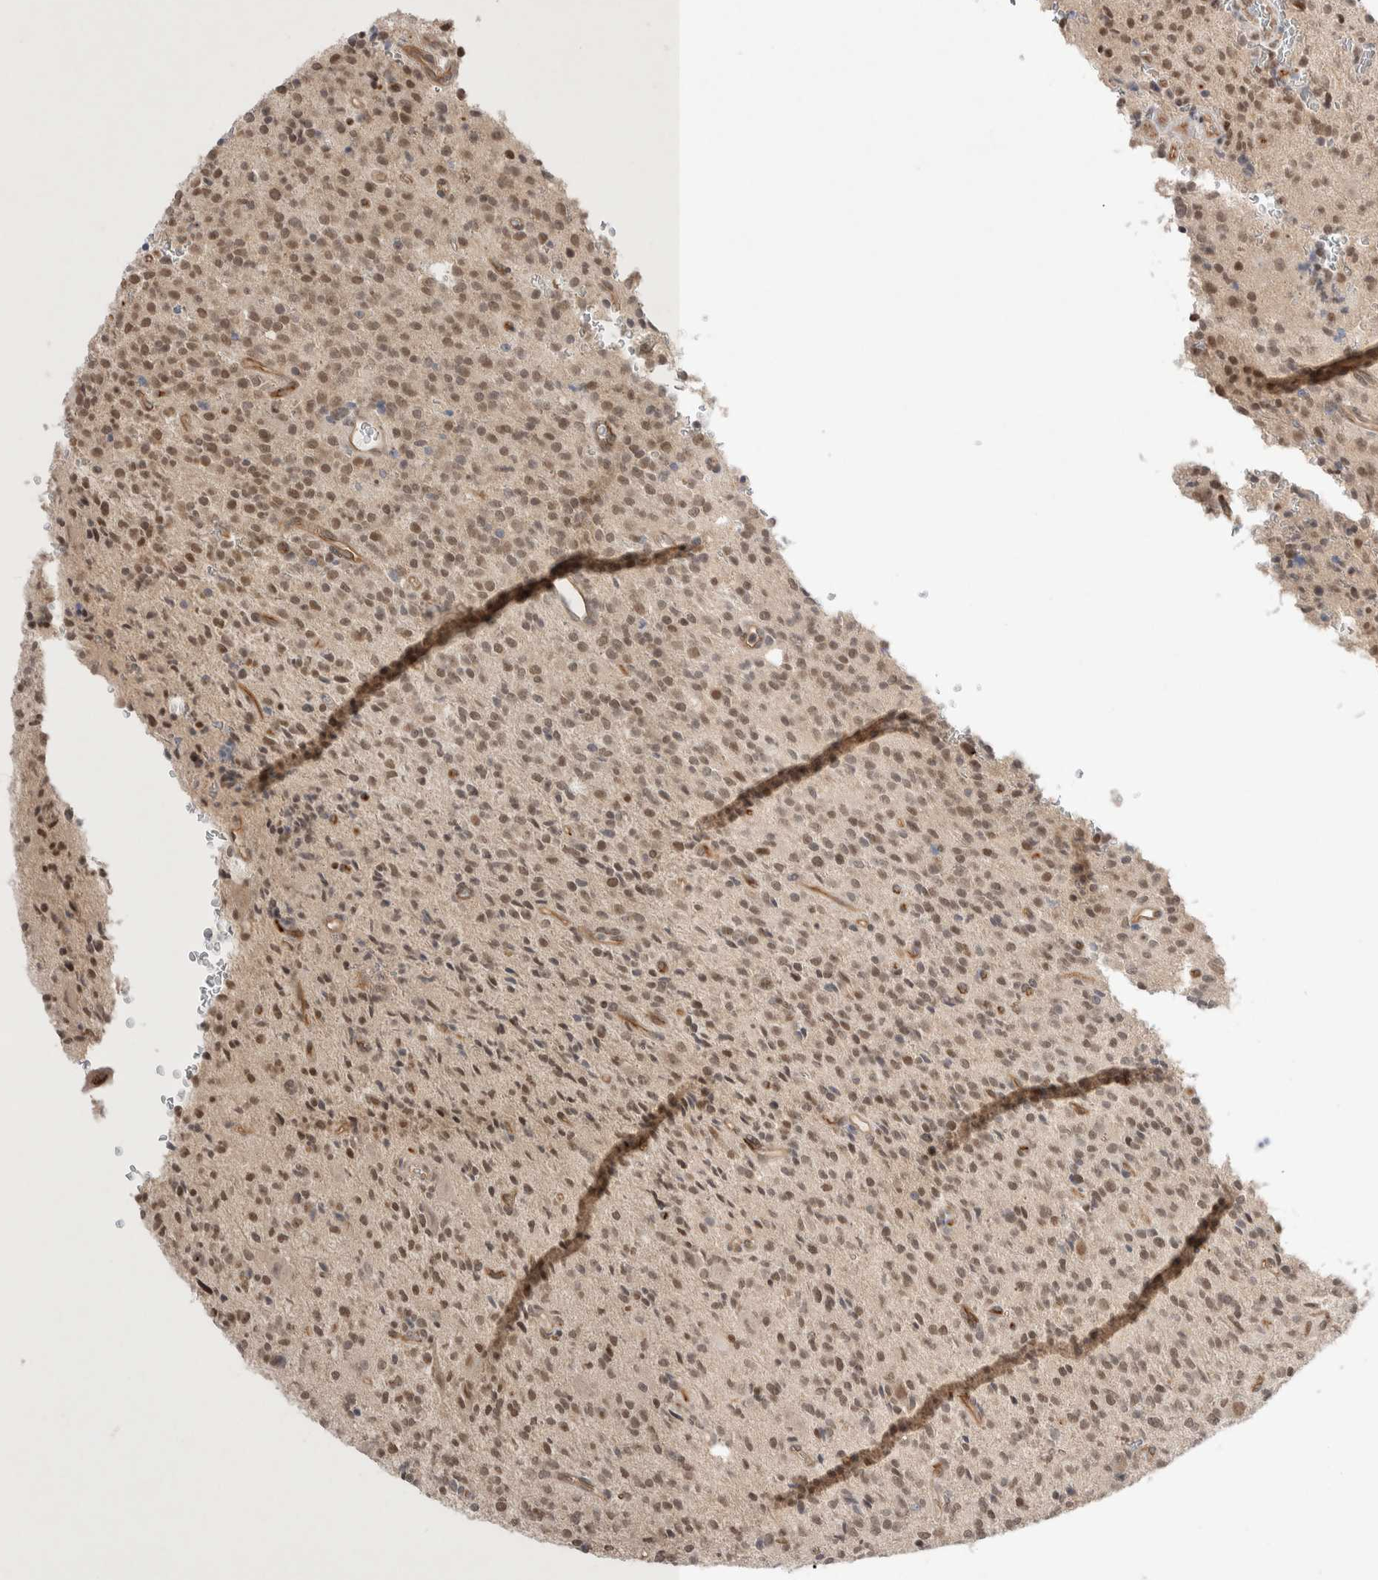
{"staining": {"intensity": "moderate", "quantity": ">75%", "location": "nuclear"}, "tissue": "glioma", "cell_type": "Tumor cells", "image_type": "cancer", "snomed": [{"axis": "morphology", "description": "Glioma, malignant, High grade"}, {"axis": "topography", "description": "Brain"}], "caption": "Malignant glioma (high-grade) stained with DAB (3,3'-diaminobenzidine) IHC displays medium levels of moderate nuclear positivity in approximately >75% of tumor cells.", "gene": "ZNF704", "patient": {"sex": "male", "age": 34}}